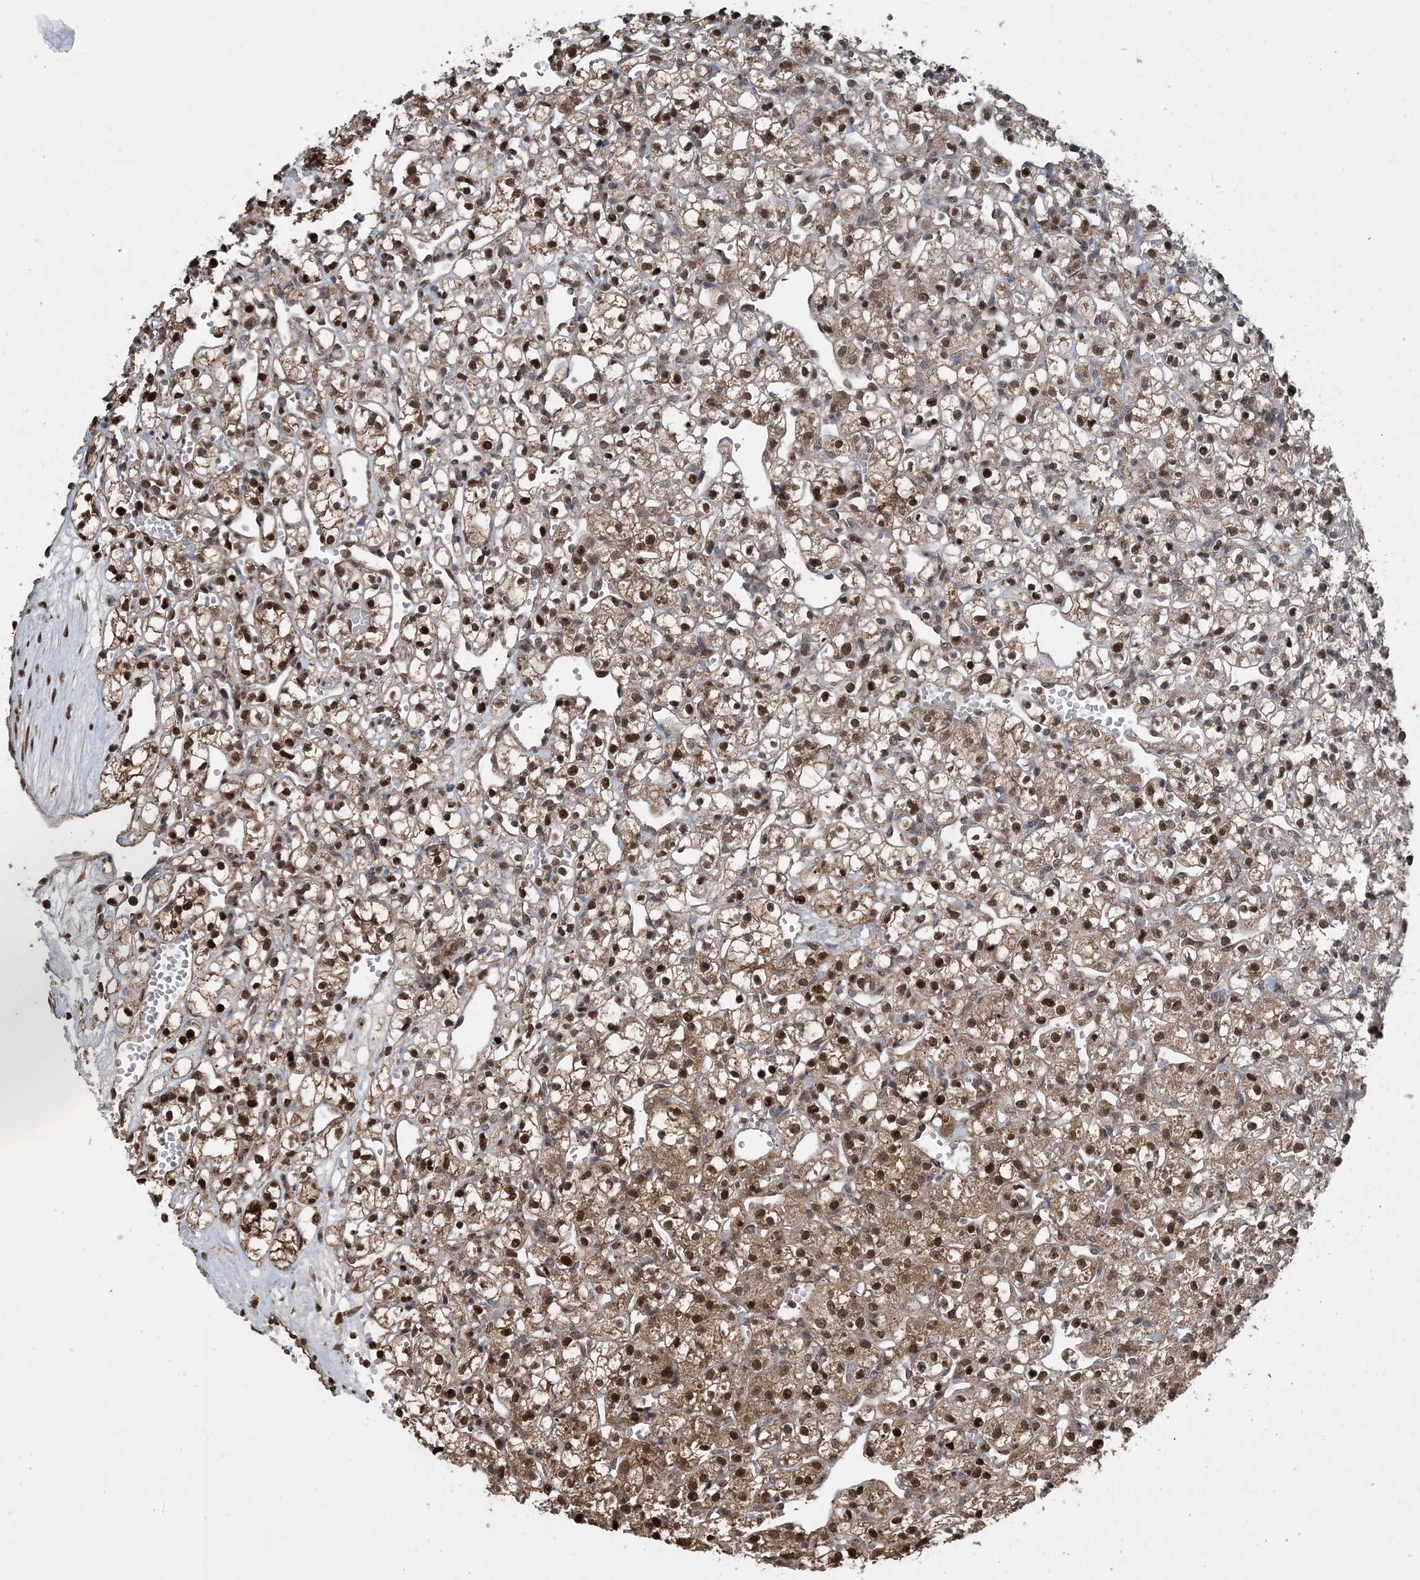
{"staining": {"intensity": "strong", "quantity": ">75%", "location": "cytoplasmic/membranous,nuclear"}, "tissue": "renal cancer", "cell_type": "Tumor cells", "image_type": "cancer", "snomed": [{"axis": "morphology", "description": "Adenocarcinoma, NOS"}, {"axis": "topography", "description": "Kidney"}], "caption": "The image demonstrates a brown stain indicating the presence of a protein in the cytoplasmic/membranous and nuclear of tumor cells in adenocarcinoma (renal).", "gene": "HSPA1A", "patient": {"sex": "female", "age": 59}}